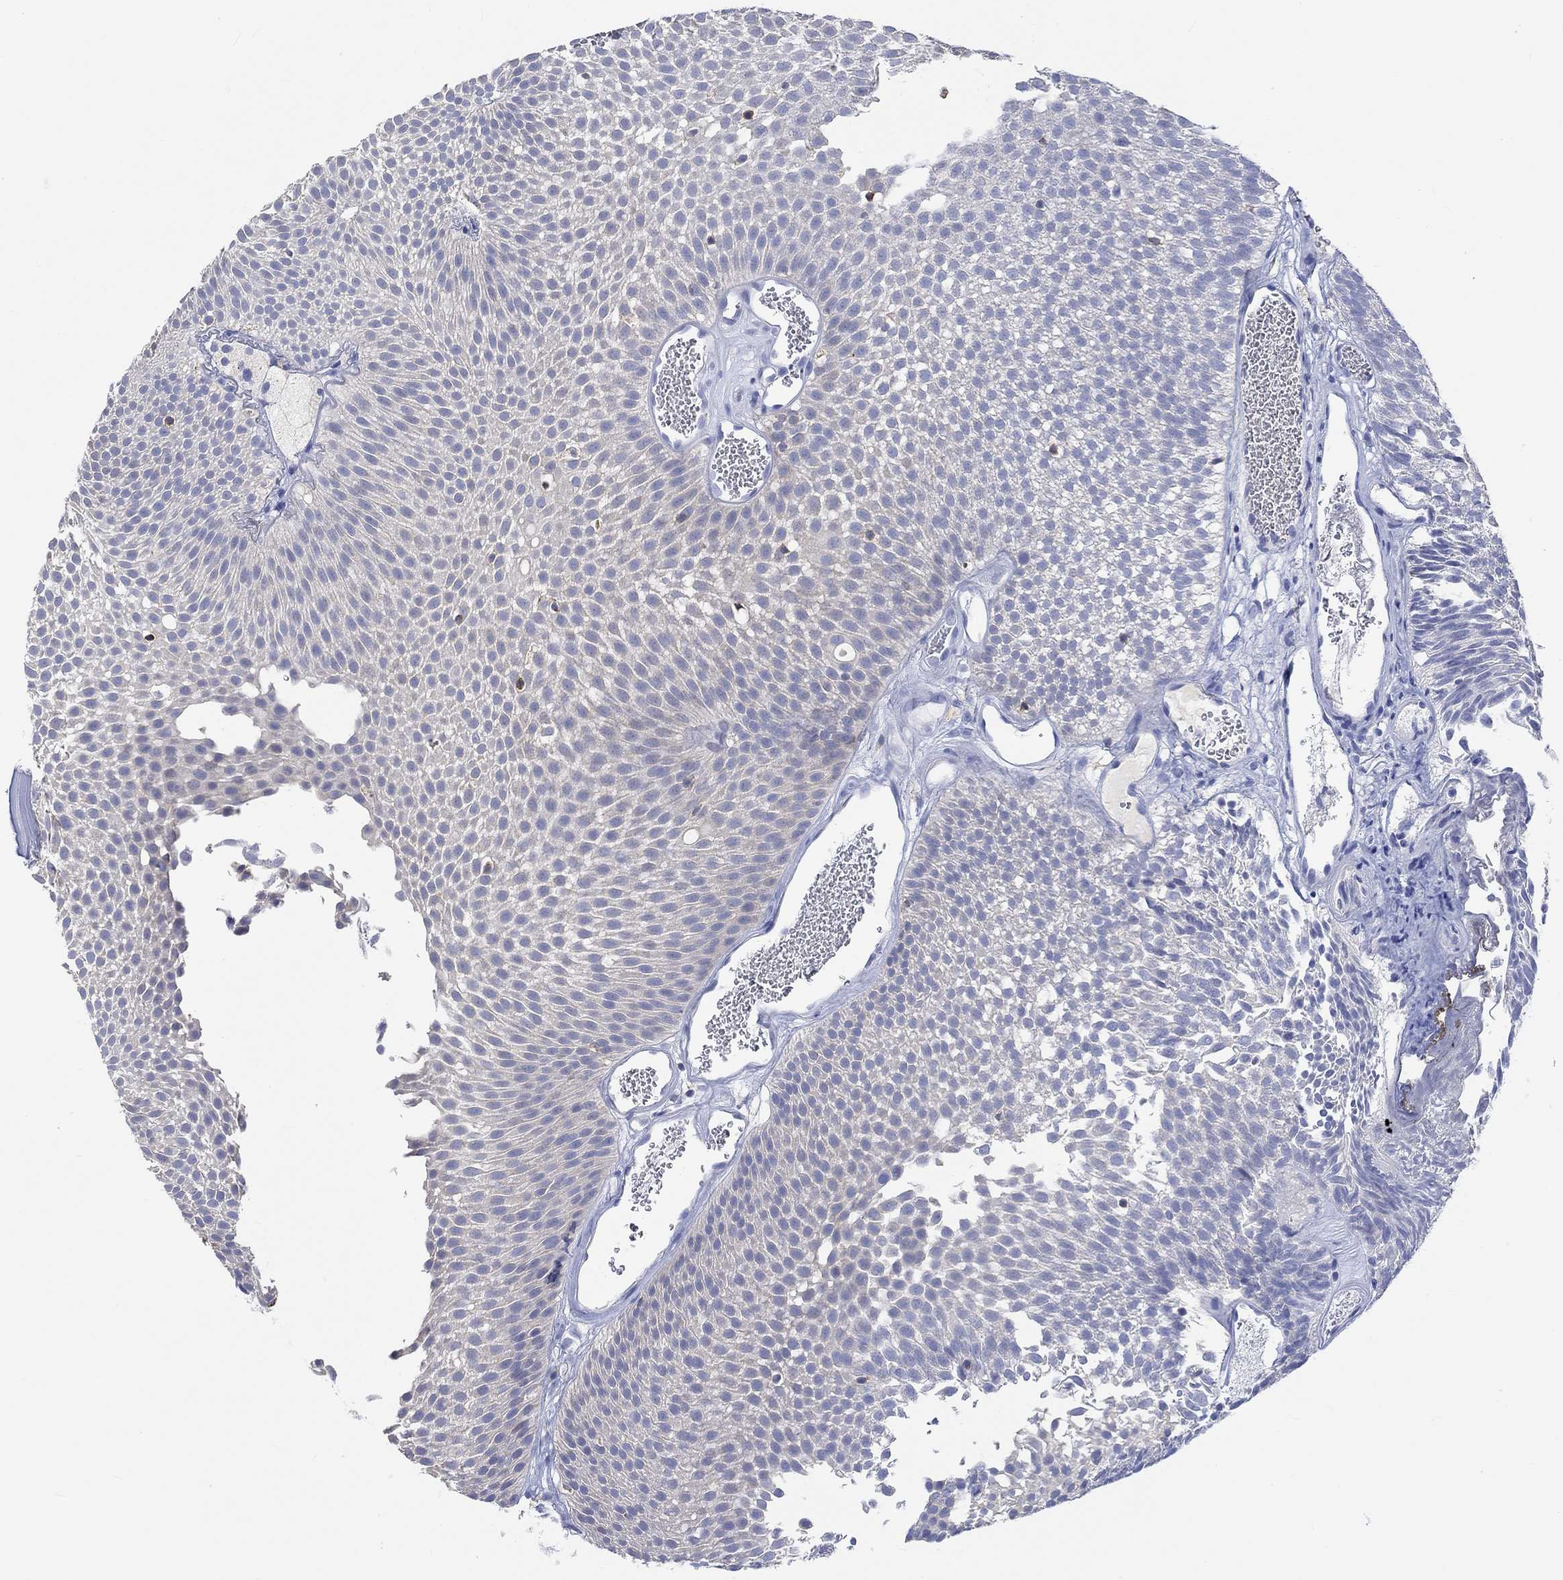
{"staining": {"intensity": "negative", "quantity": "none", "location": "none"}, "tissue": "urothelial cancer", "cell_type": "Tumor cells", "image_type": "cancer", "snomed": [{"axis": "morphology", "description": "Urothelial carcinoma, Low grade"}, {"axis": "topography", "description": "Urinary bladder"}], "caption": "Immunohistochemistry (IHC) of human urothelial carcinoma (low-grade) reveals no expression in tumor cells. (DAB immunohistochemistry with hematoxylin counter stain).", "gene": "GCM1", "patient": {"sex": "male", "age": 52}}